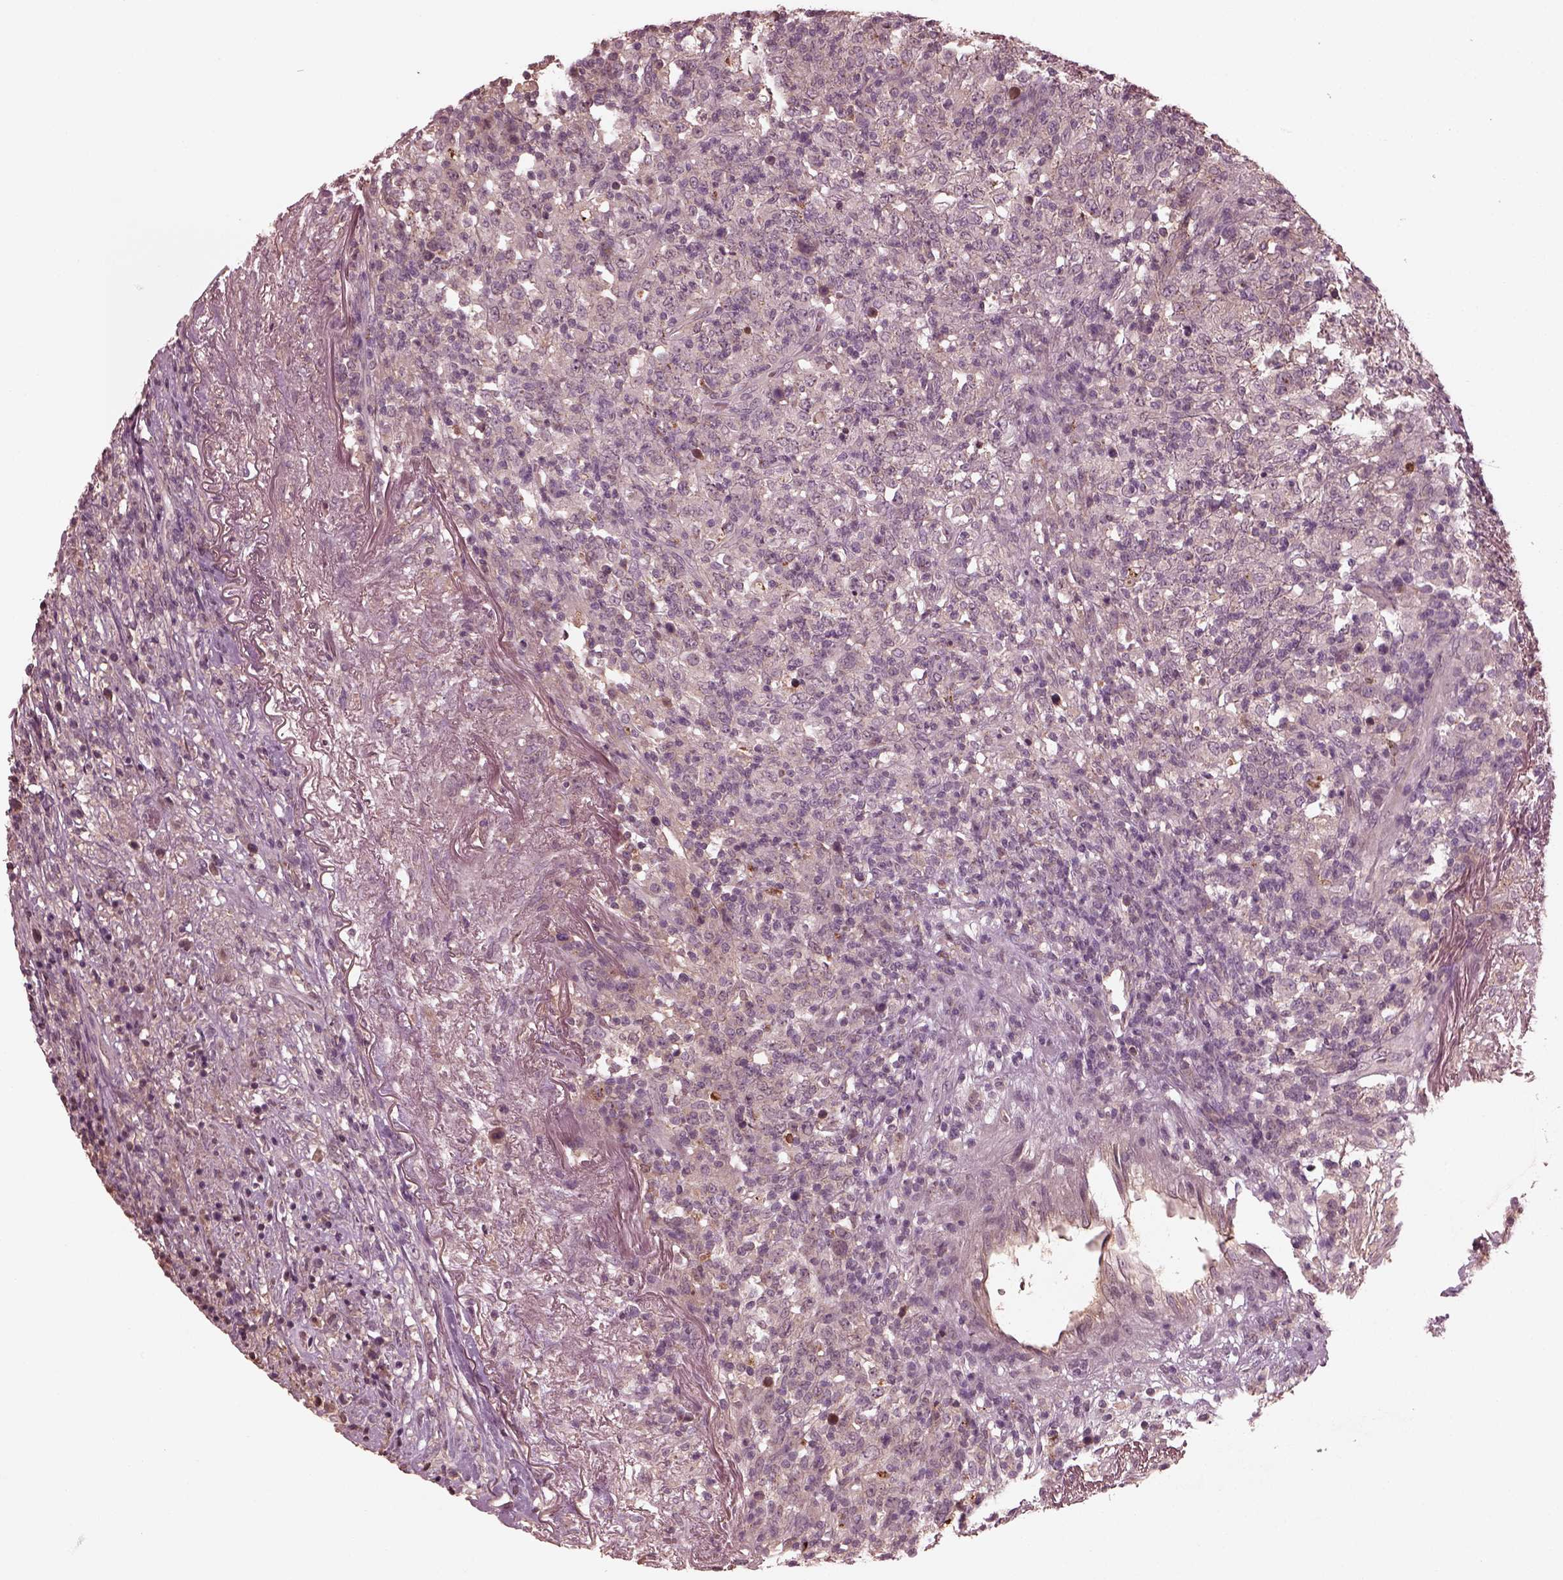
{"staining": {"intensity": "negative", "quantity": "none", "location": "none"}, "tissue": "lymphoma", "cell_type": "Tumor cells", "image_type": "cancer", "snomed": [{"axis": "morphology", "description": "Malignant lymphoma, non-Hodgkin's type, High grade"}, {"axis": "topography", "description": "Lung"}], "caption": "A micrograph of high-grade malignant lymphoma, non-Hodgkin's type stained for a protein reveals no brown staining in tumor cells.", "gene": "VWA5B1", "patient": {"sex": "male", "age": 79}}